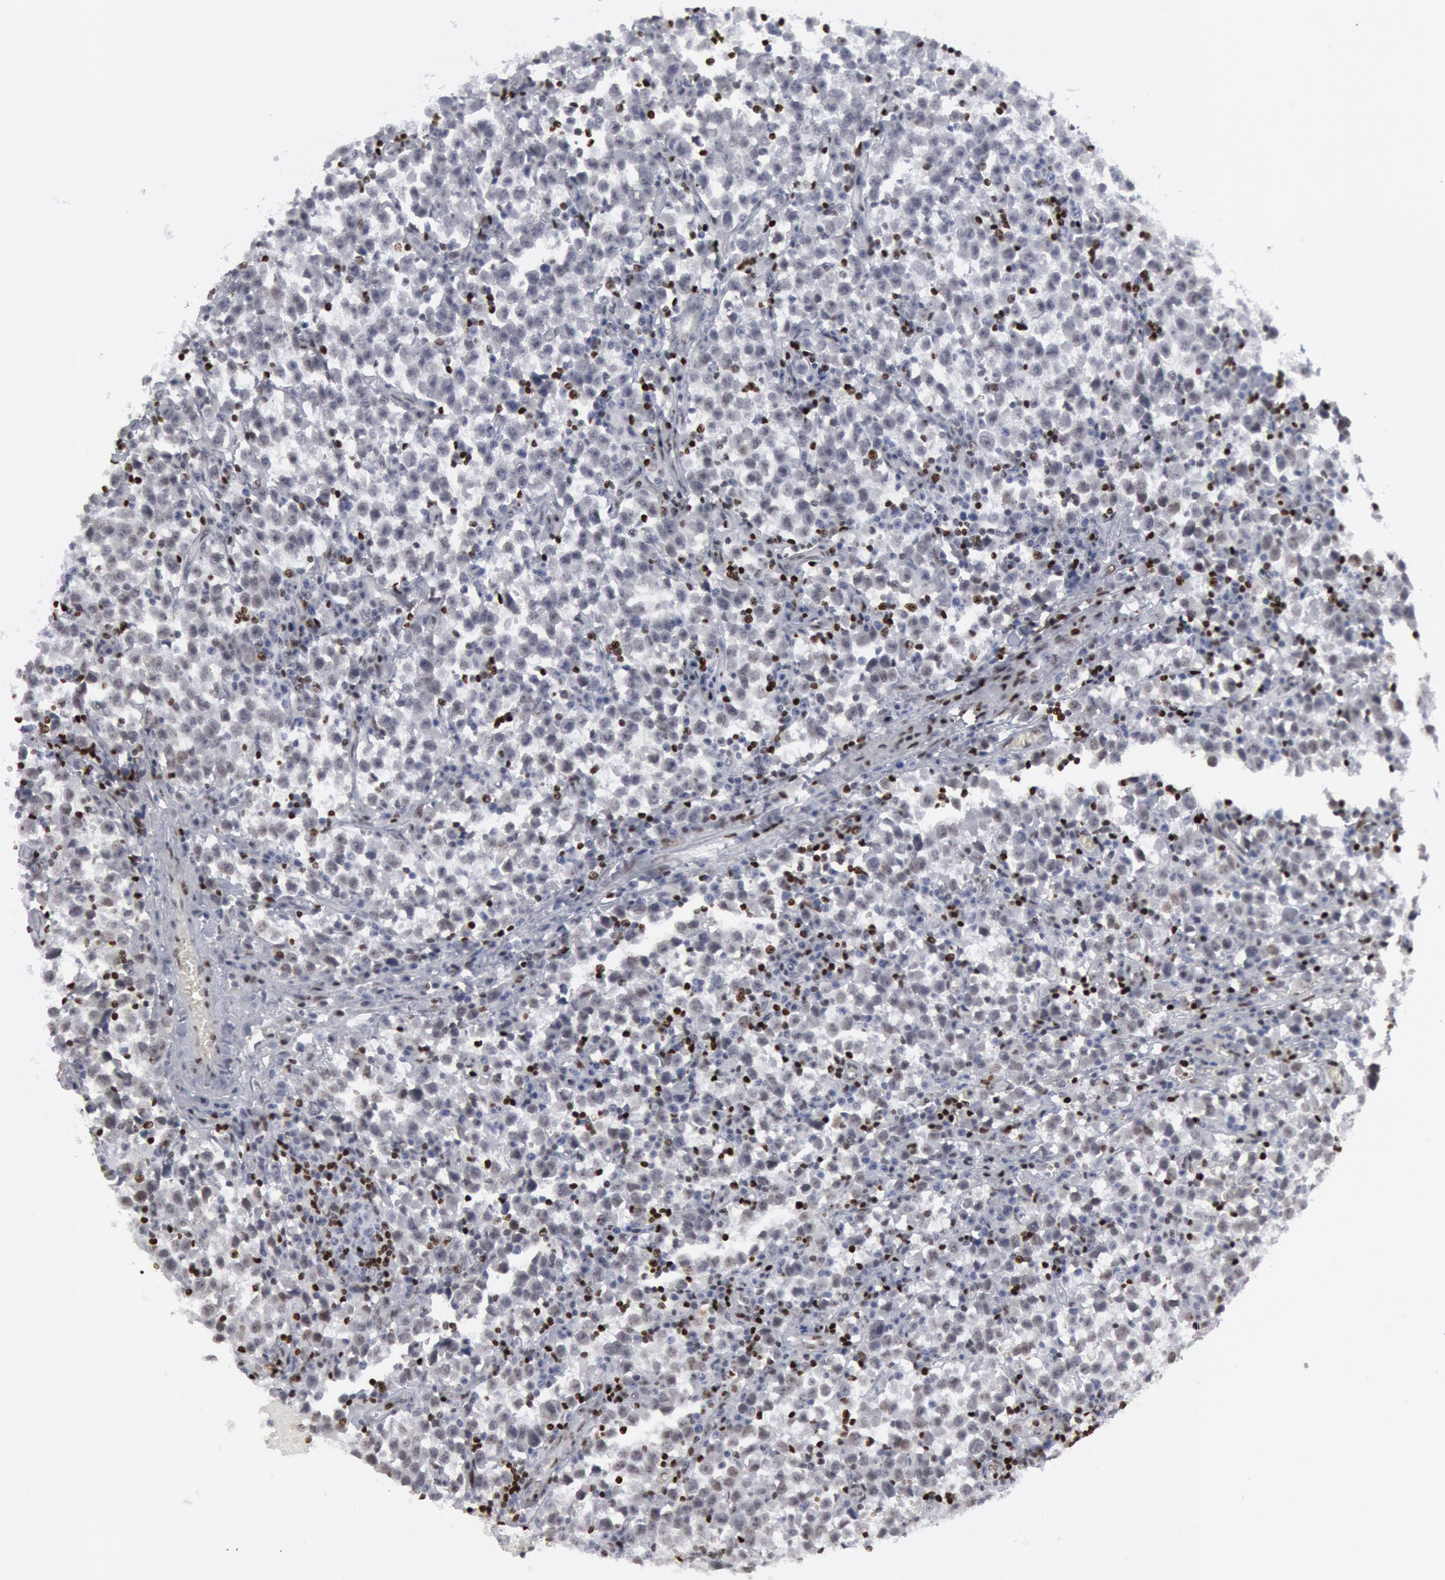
{"staining": {"intensity": "negative", "quantity": "none", "location": "none"}, "tissue": "testis cancer", "cell_type": "Tumor cells", "image_type": "cancer", "snomed": [{"axis": "morphology", "description": "Seminoma, NOS"}, {"axis": "topography", "description": "Testis"}], "caption": "This is an immunohistochemistry (IHC) micrograph of testis cancer. There is no expression in tumor cells.", "gene": "MECP2", "patient": {"sex": "male", "age": 35}}